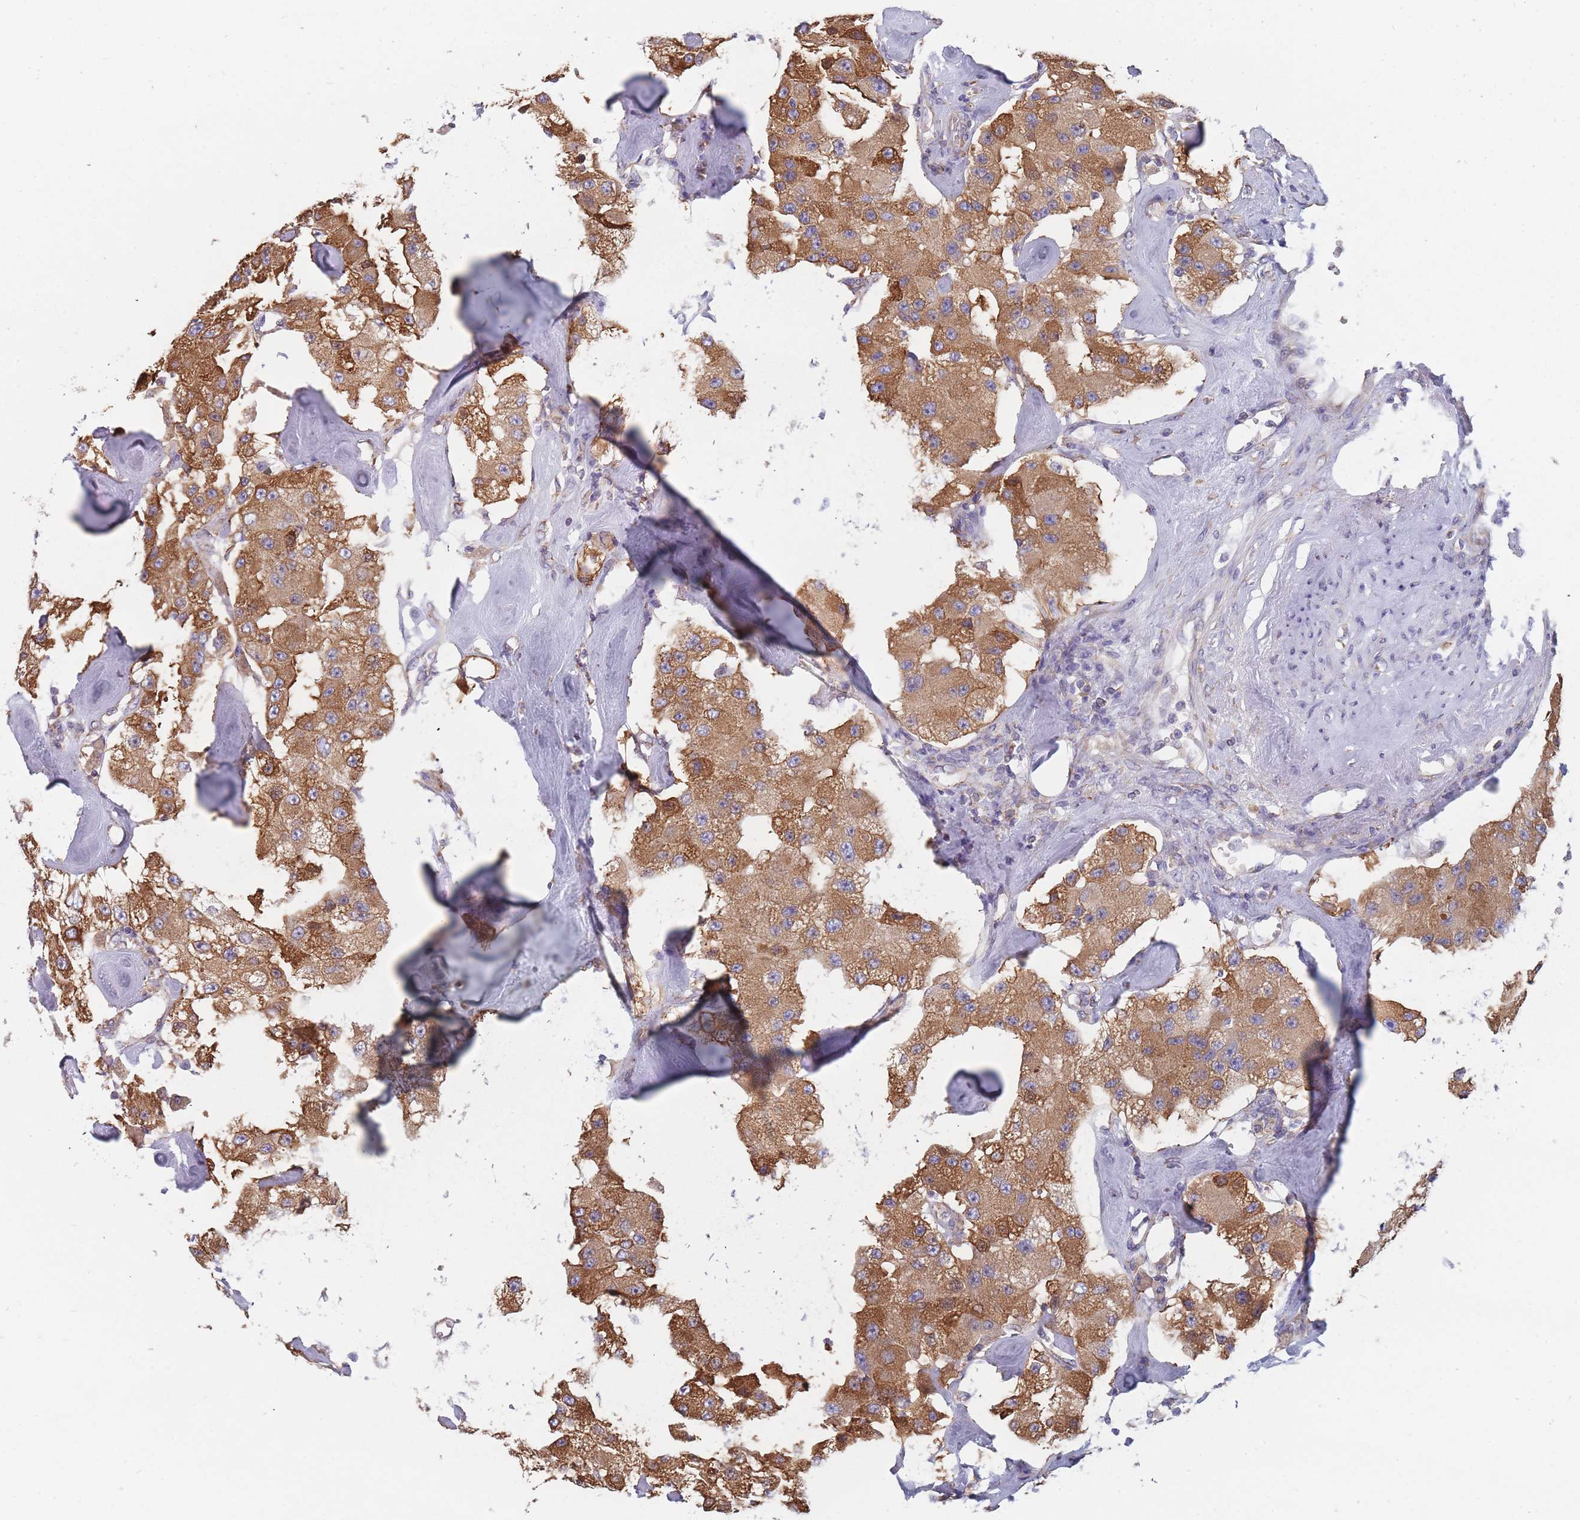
{"staining": {"intensity": "moderate", "quantity": ">75%", "location": "cytoplasmic/membranous"}, "tissue": "carcinoid", "cell_type": "Tumor cells", "image_type": "cancer", "snomed": [{"axis": "morphology", "description": "Carcinoid, malignant, NOS"}, {"axis": "topography", "description": "Pancreas"}], "caption": "Malignant carcinoid stained for a protein demonstrates moderate cytoplasmic/membranous positivity in tumor cells. (DAB IHC, brown staining for protein, blue staining for nuclei).", "gene": "OR7C2", "patient": {"sex": "male", "age": 41}}